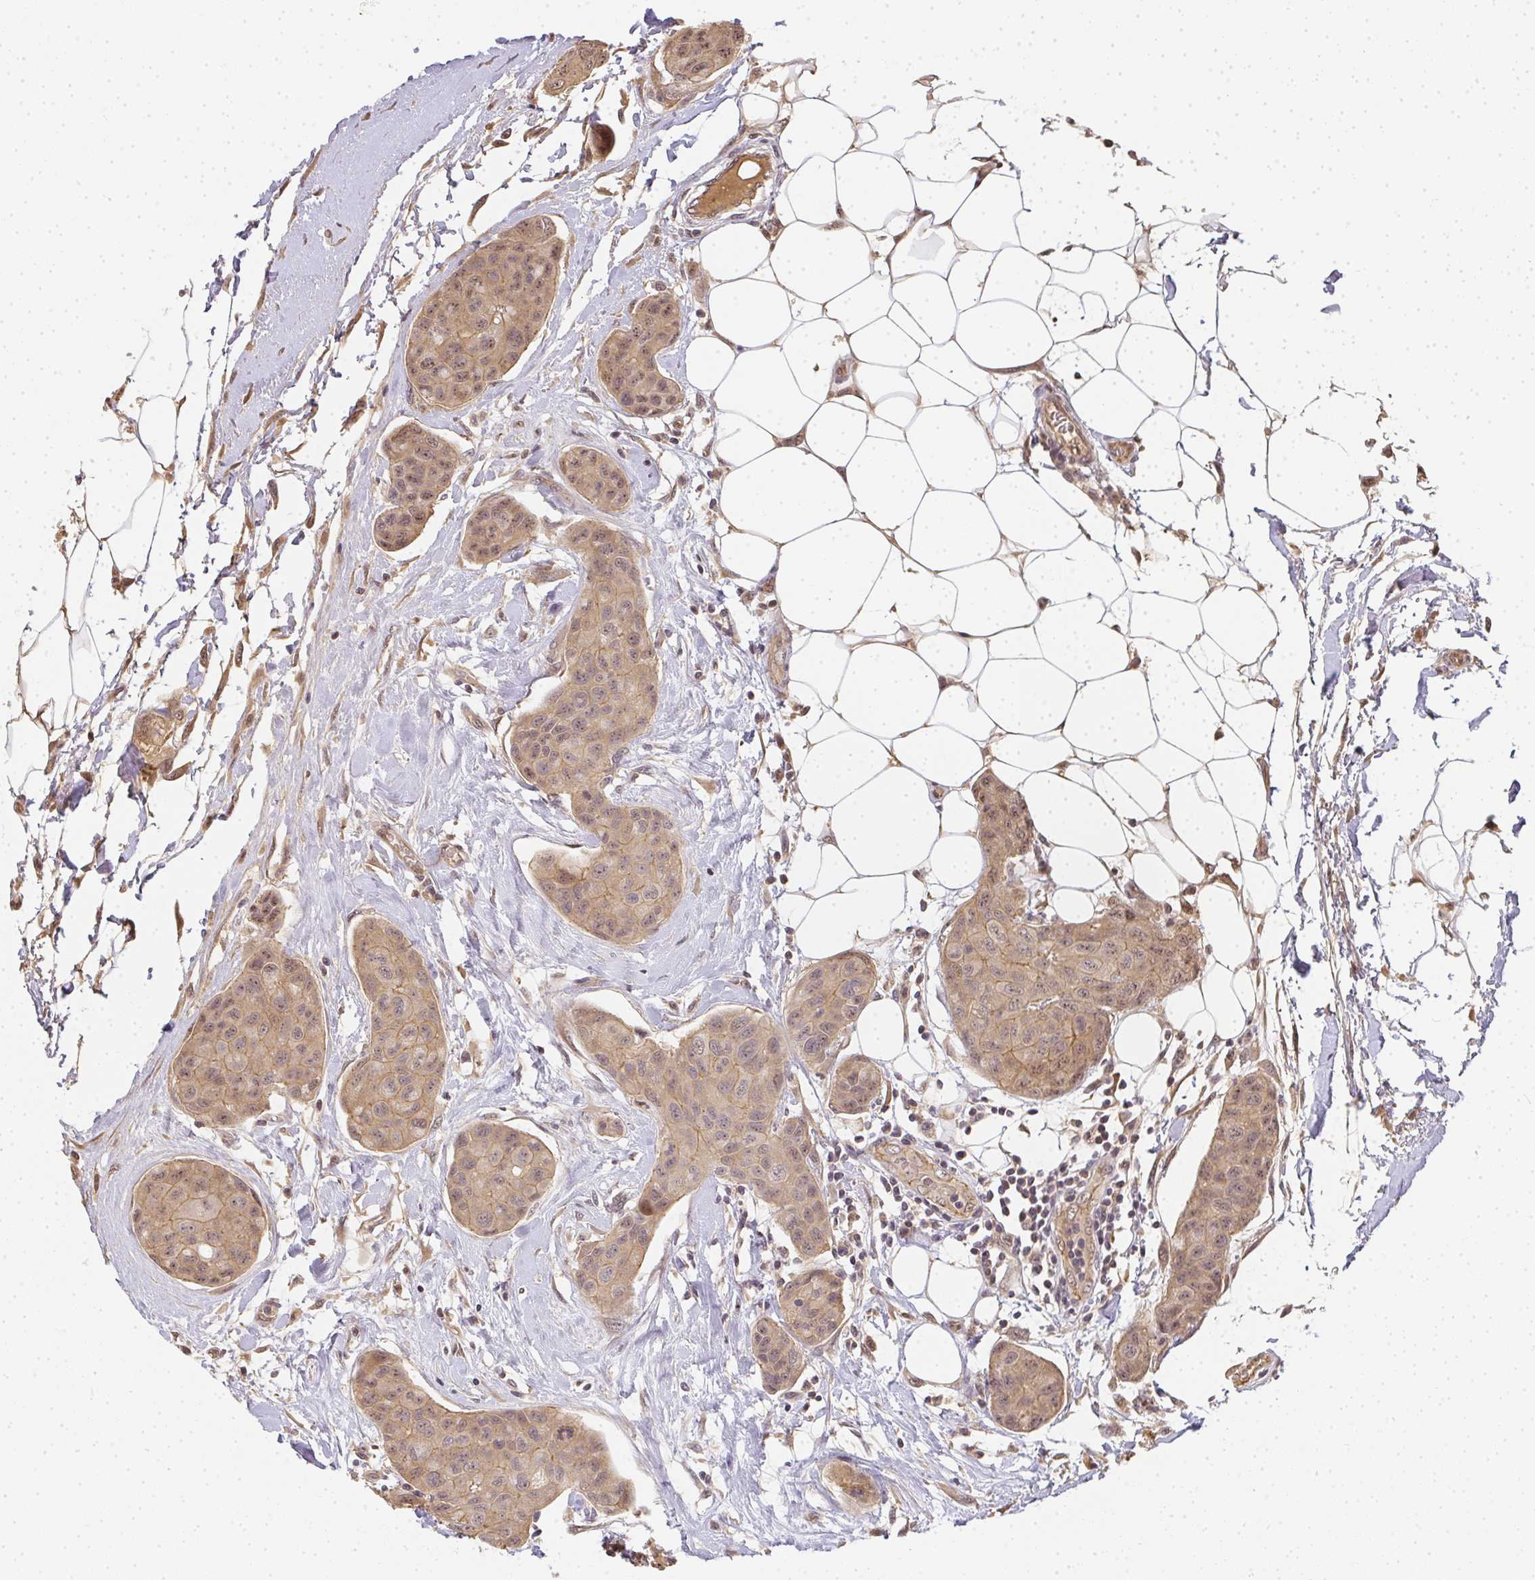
{"staining": {"intensity": "weak", "quantity": ">75%", "location": "cytoplasmic/membranous,nuclear"}, "tissue": "breast cancer", "cell_type": "Tumor cells", "image_type": "cancer", "snomed": [{"axis": "morphology", "description": "Duct carcinoma"}, {"axis": "topography", "description": "Breast"}, {"axis": "topography", "description": "Lymph node"}], "caption": "Protein expression analysis of breast cancer demonstrates weak cytoplasmic/membranous and nuclear positivity in approximately >75% of tumor cells.", "gene": "SLC35B3", "patient": {"sex": "female", "age": 80}}